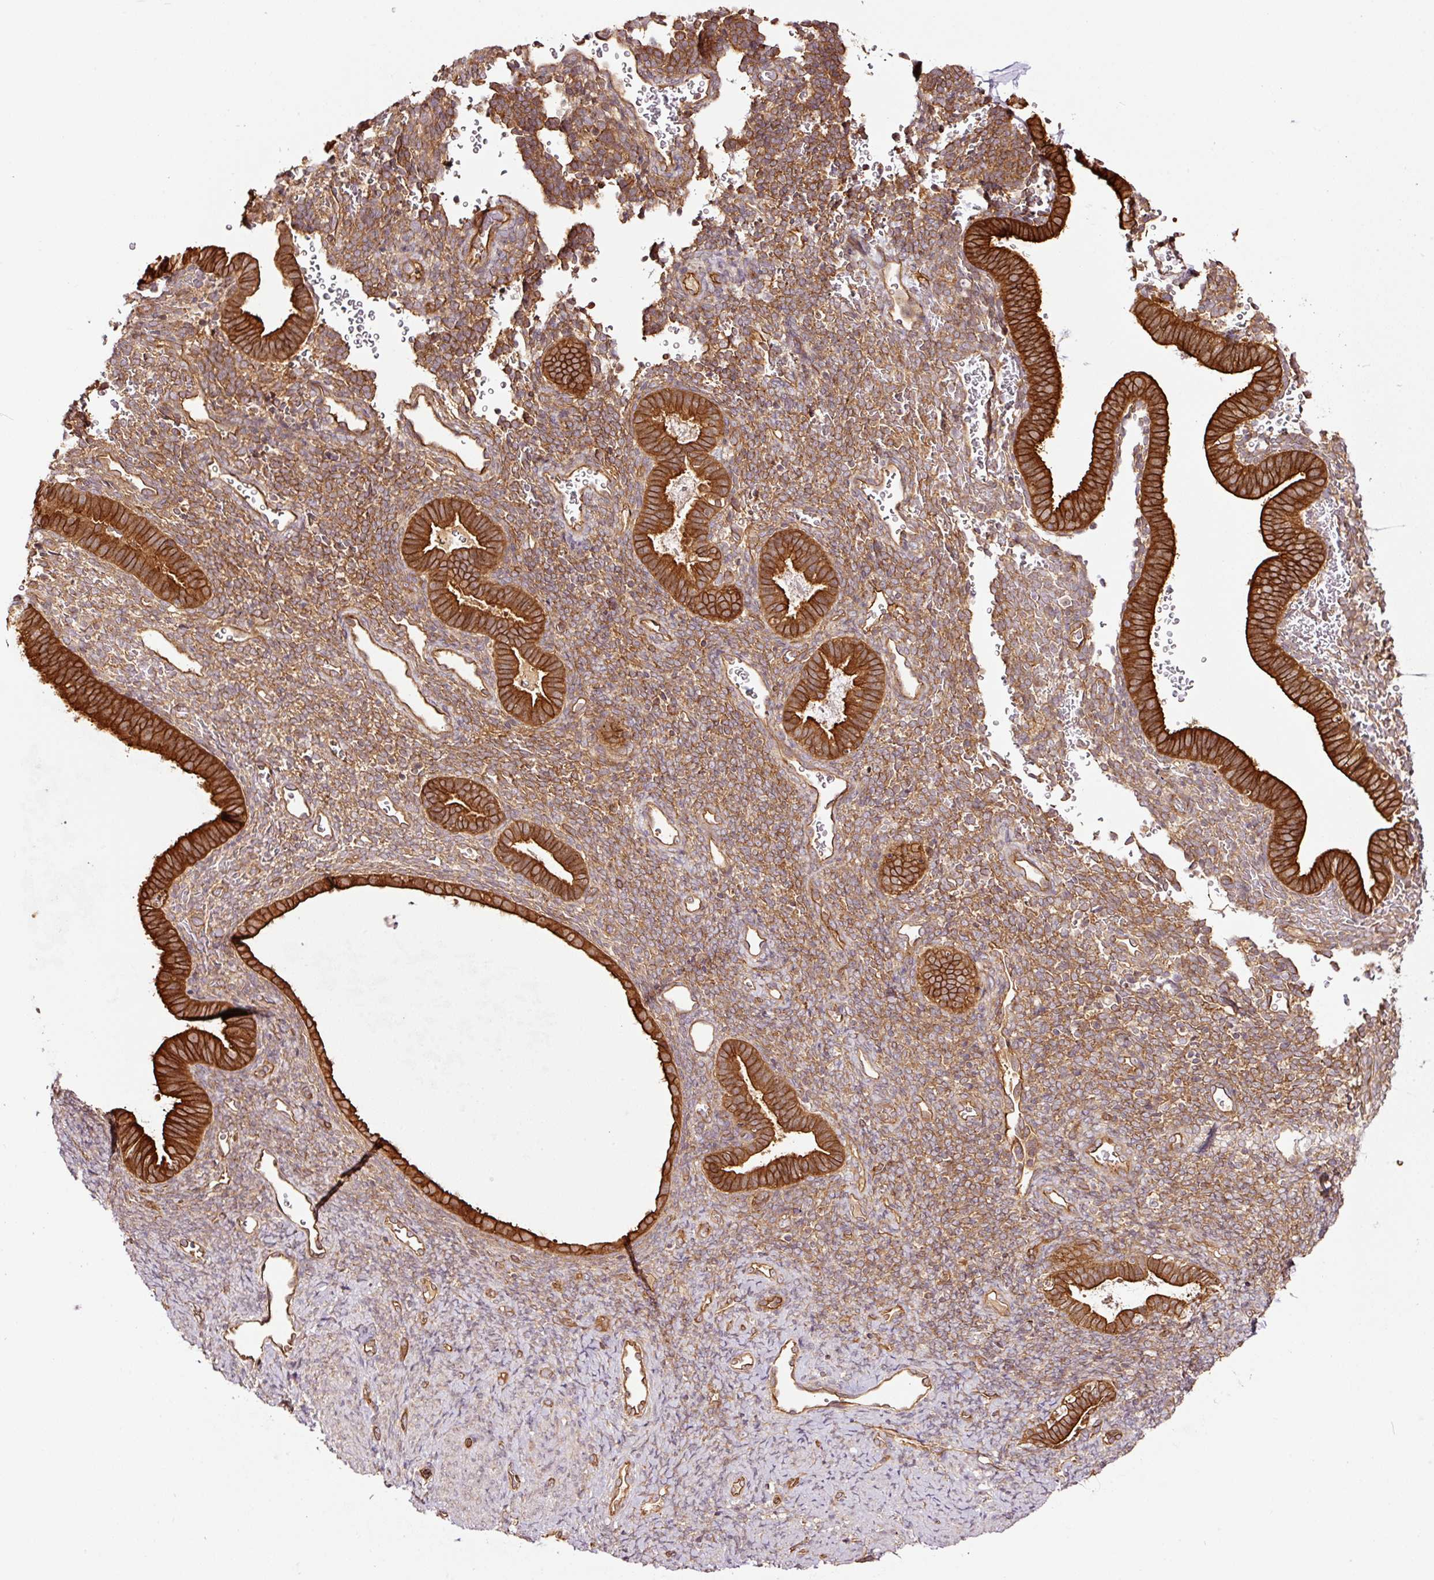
{"staining": {"intensity": "moderate", "quantity": "25%-75%", "location": "cytoplasmic/membranous,nuclear"}, "tissue": "endometrium", "cell_type": "Cells in endometrial stroma", "image_type": "normal", "snomed": [{"axis": "morphology", "description": "Normal tissue, NOS"}, {"axis": "topography", "description": "Endometrium"}], "caption": "Brown immunohistochemical staining in benign human endometrium exhibits moderate cytoplasmic/membranous,nuclear positivity in approximately 25%-75% of cells in endometrial stroma. (brown staining indicates protein expression, while blue staining denotes nuclei).", "gene": "METAP1", "patient": {"sex": "female", "age": 34}}